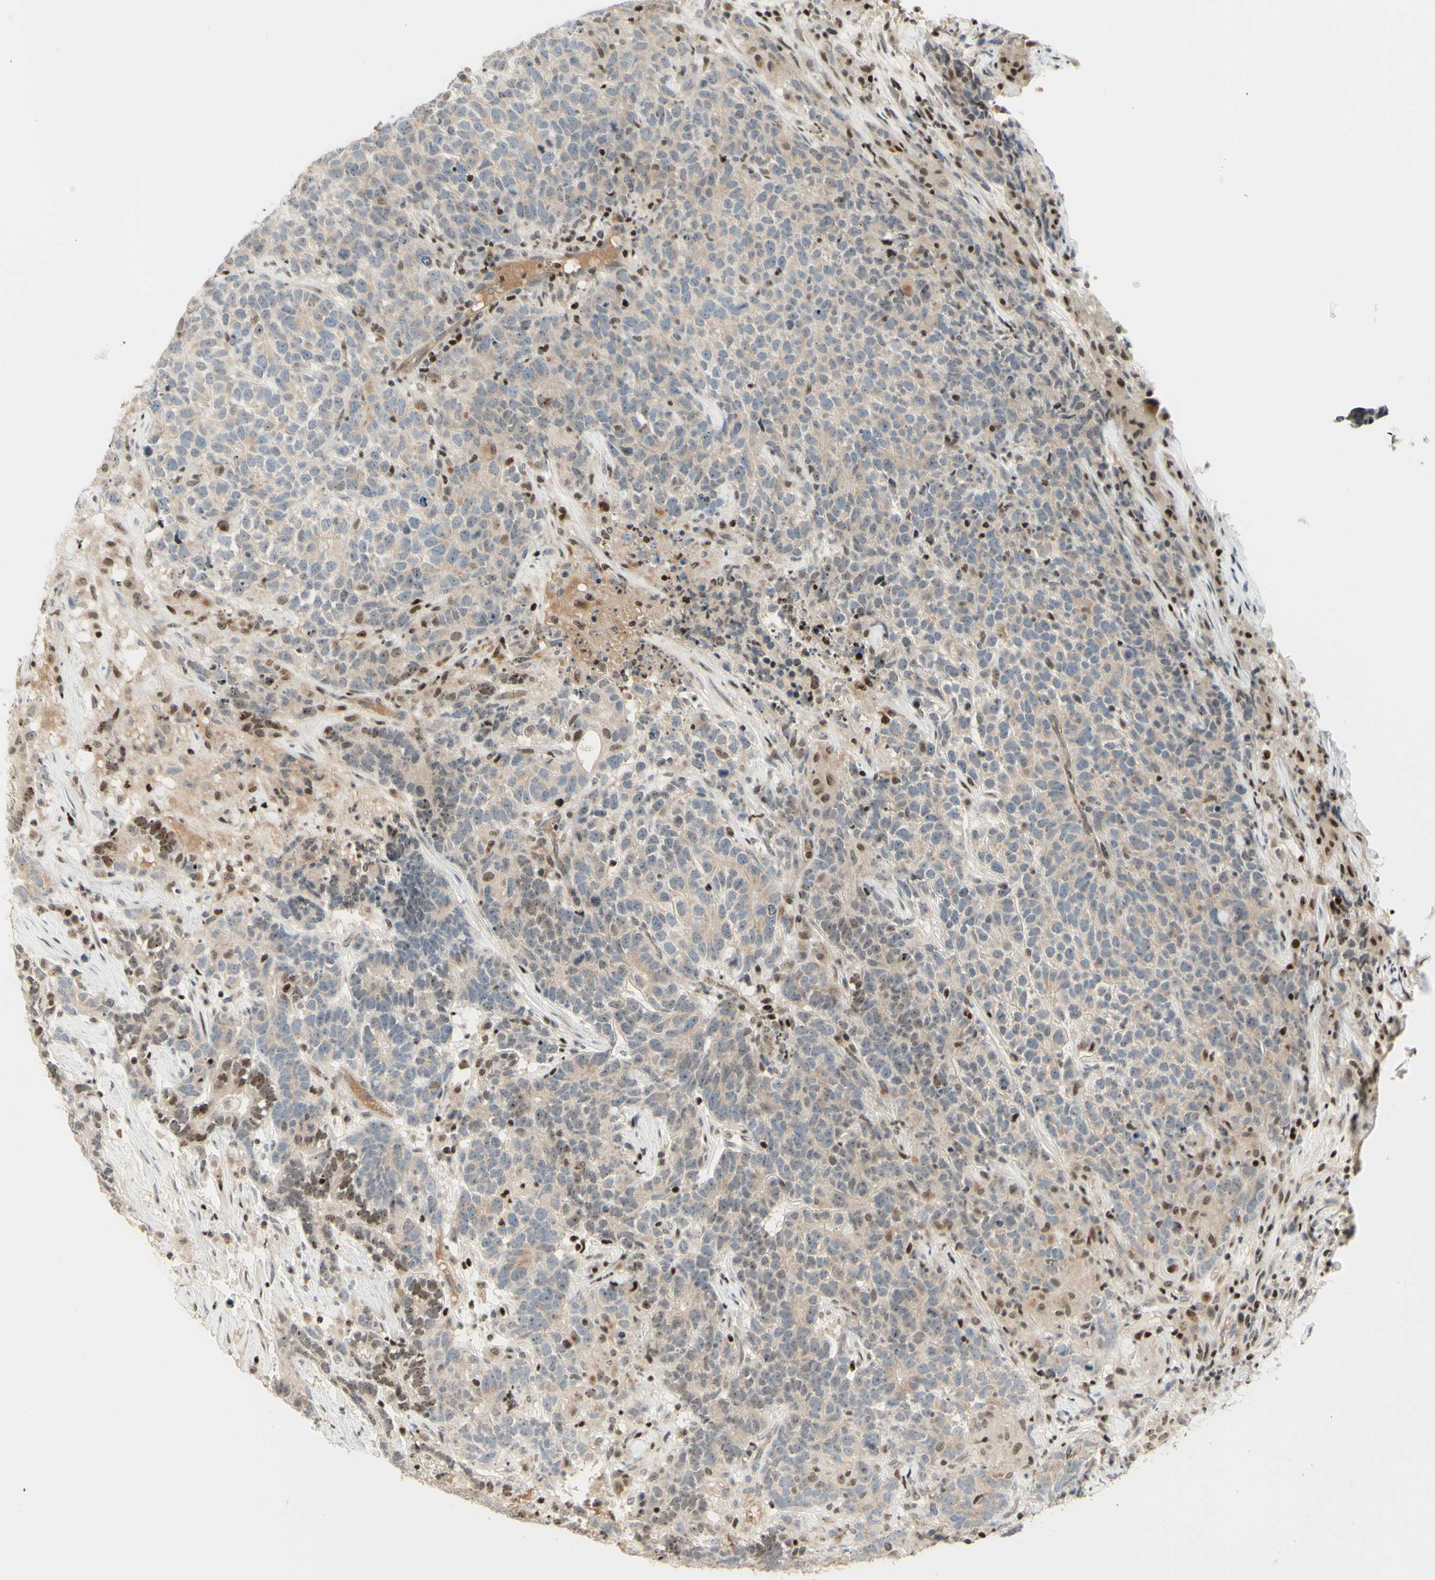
{"staining": {"intensity": "moderate", "quantity": "<25%", "location": "nuclear"}, "tissue": "testis cancer", "cell_type": "Tumor cells", "image_type": "cancer", "snomed": [{"axis": "morphology", "description": "Carcinoma, Embryonal, NOS"}, {"axis": "topography", "description": "Testis"}], "caption": "DAB immunohistochemical staining of human embryonal carcinoma (testis) exhibits moderate nuclear protein positivity in approximately <25% of tumor cells.", "gene": "CDKL5", "patient": {"sex": "male", "age": 26}}